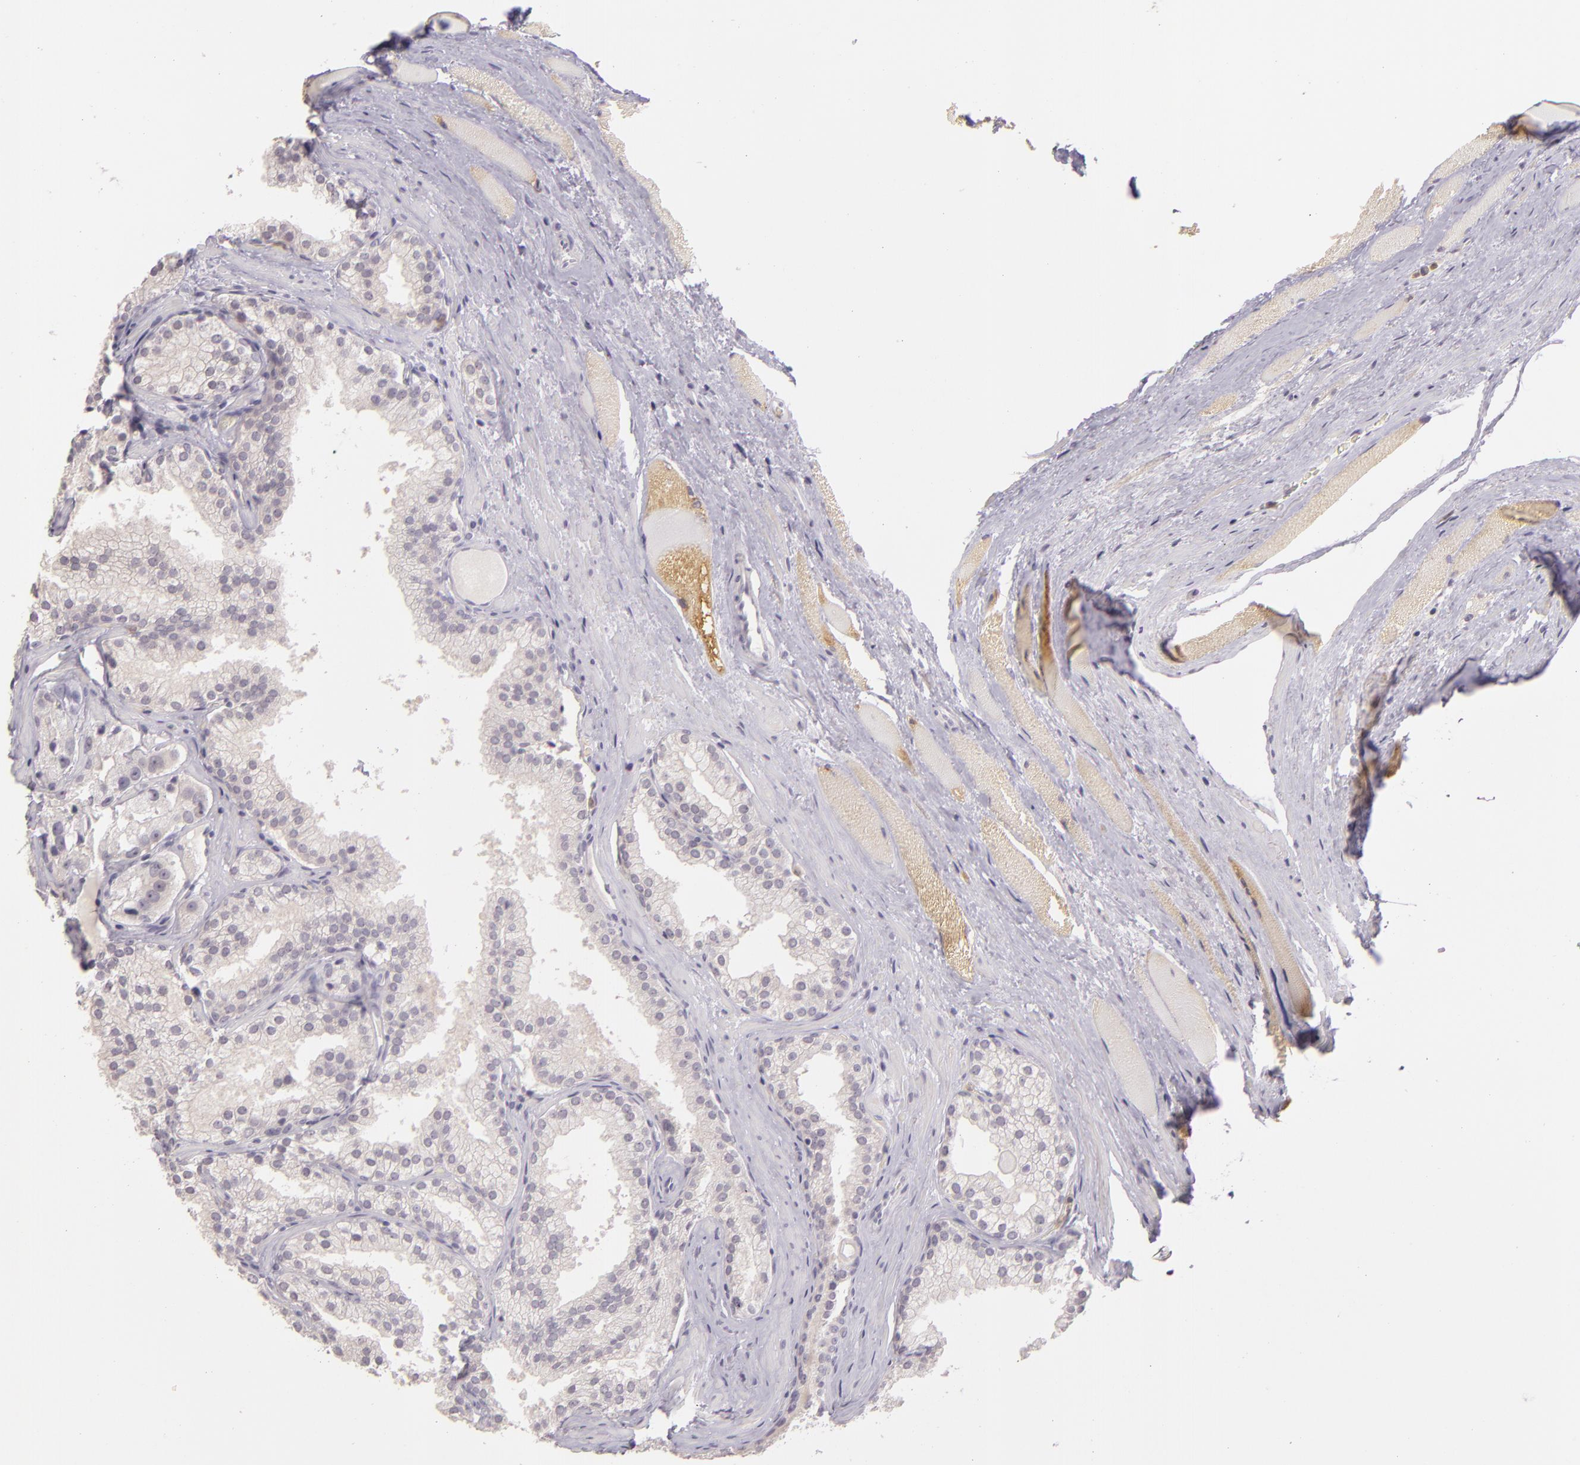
{"staining": {"intensity": "negative", "quantity": "none", "location": "none"}, "tissue": "prostate cancer", "cell_type": "Tumor cells", "image_type": "cancer", "snomed": [{"axis": "morphology", "description": "Adenocarcinoma, Medium grade"}, {"axis": "topography", "description": "Prostate"}], "caption": "DAB immunohistochemical staining of prostate medium-grade adenocarcinoma shows no significant staining in tumor cells.", "gene": "CBS", "patient": {"sex": "male", "age": 72}}